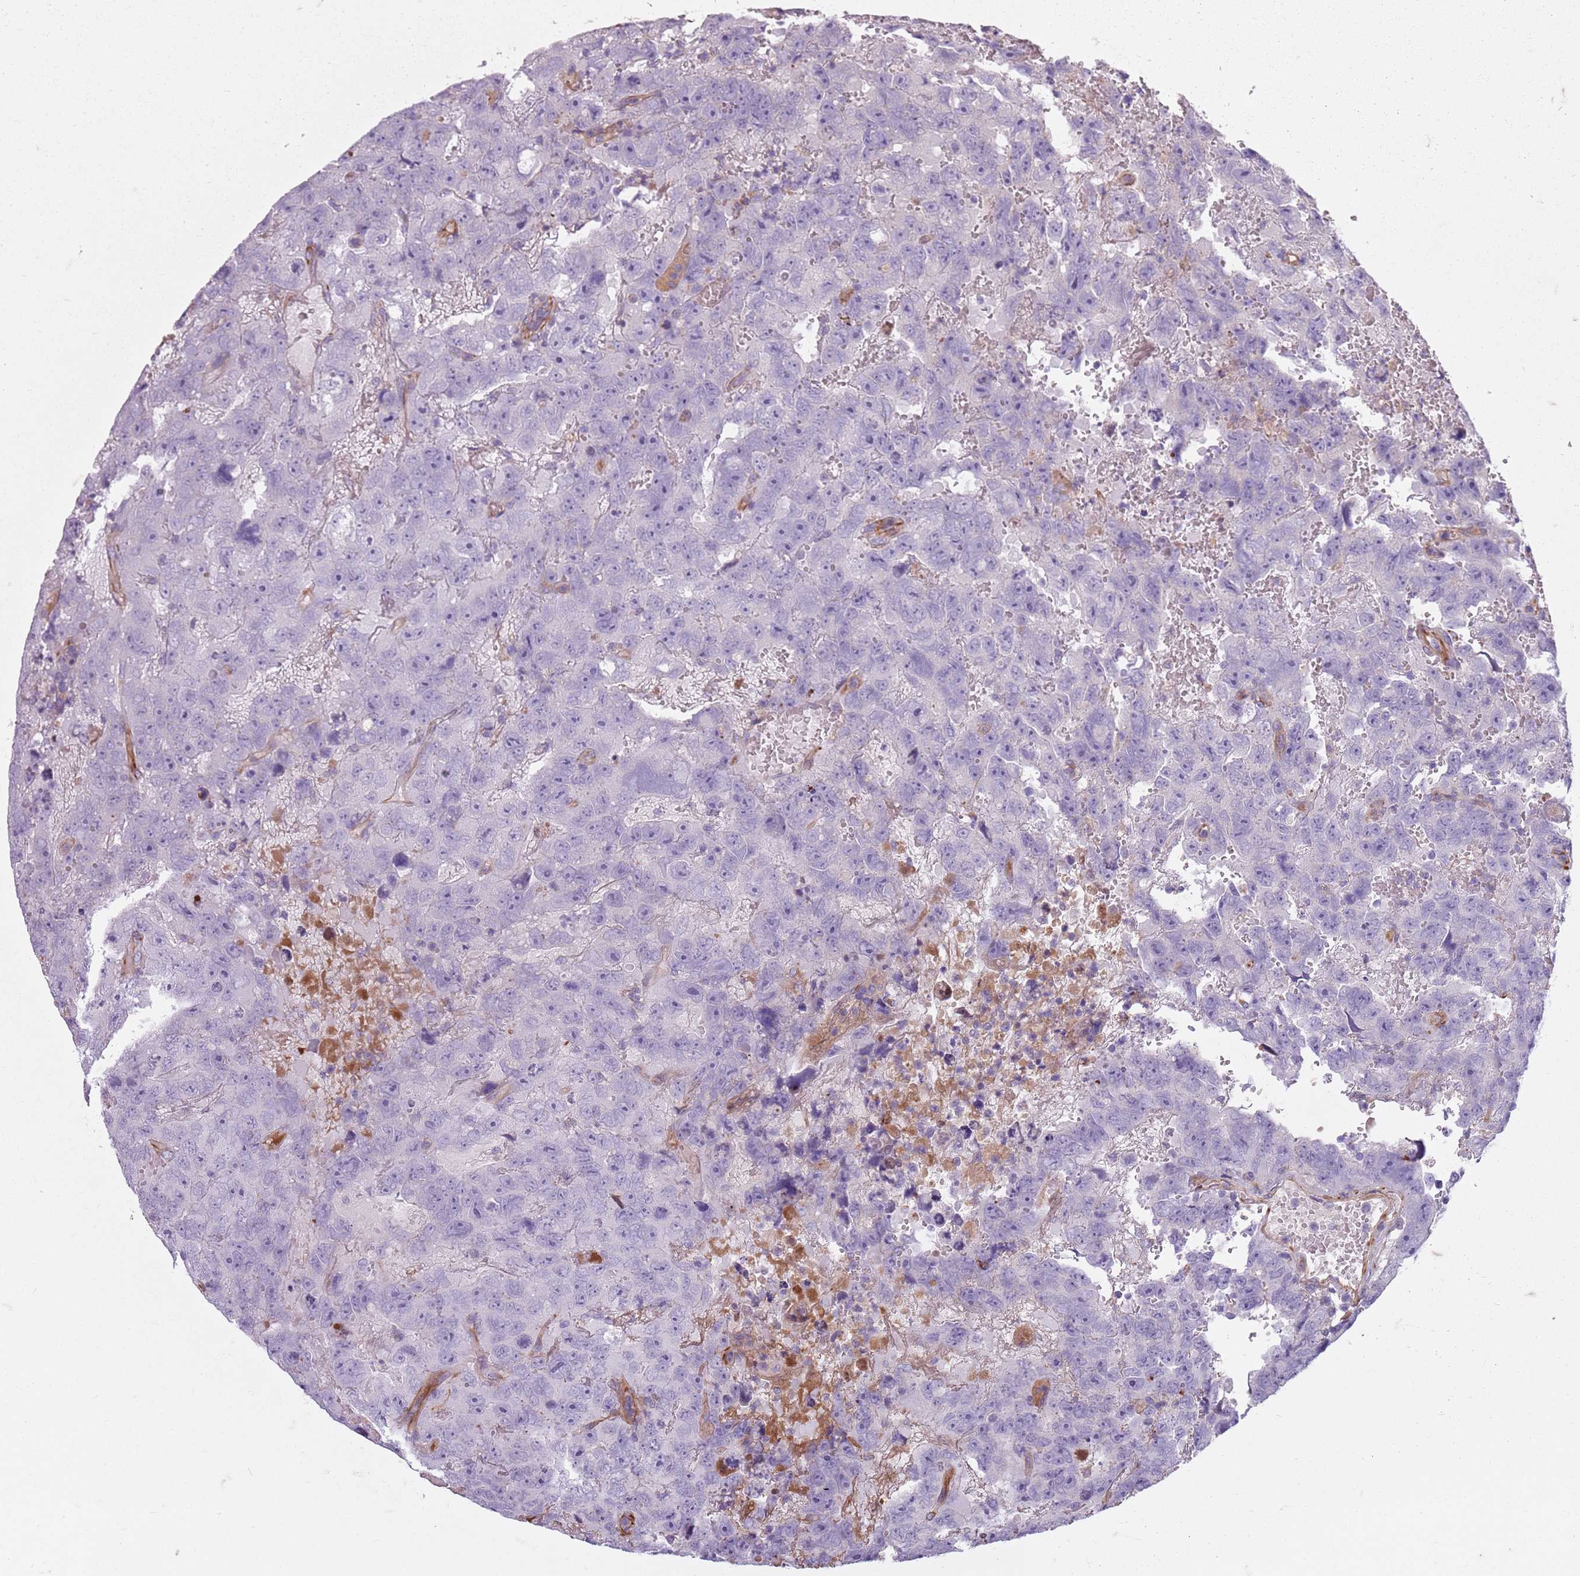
{"staining": {"intensity": "negative", "quantity": "none", "location": "none"}, "tissue": "testis cancer", "cell_type": "Tumor cells", "image_type": "cancer", "snomed": [{"axis": "morphology", "description": "Carcinoma, Embryonal, NOS"}, {"axis": "topography", "description": "Testis"}], "caption": "DAB immunohistochemical staining of testis embryonal carcinoma reveals no significant staining in tumor cells. Nuclei are stained in blue.", "gene": "TAS2R38", "patient": {"sex": "male", "age": 45}}